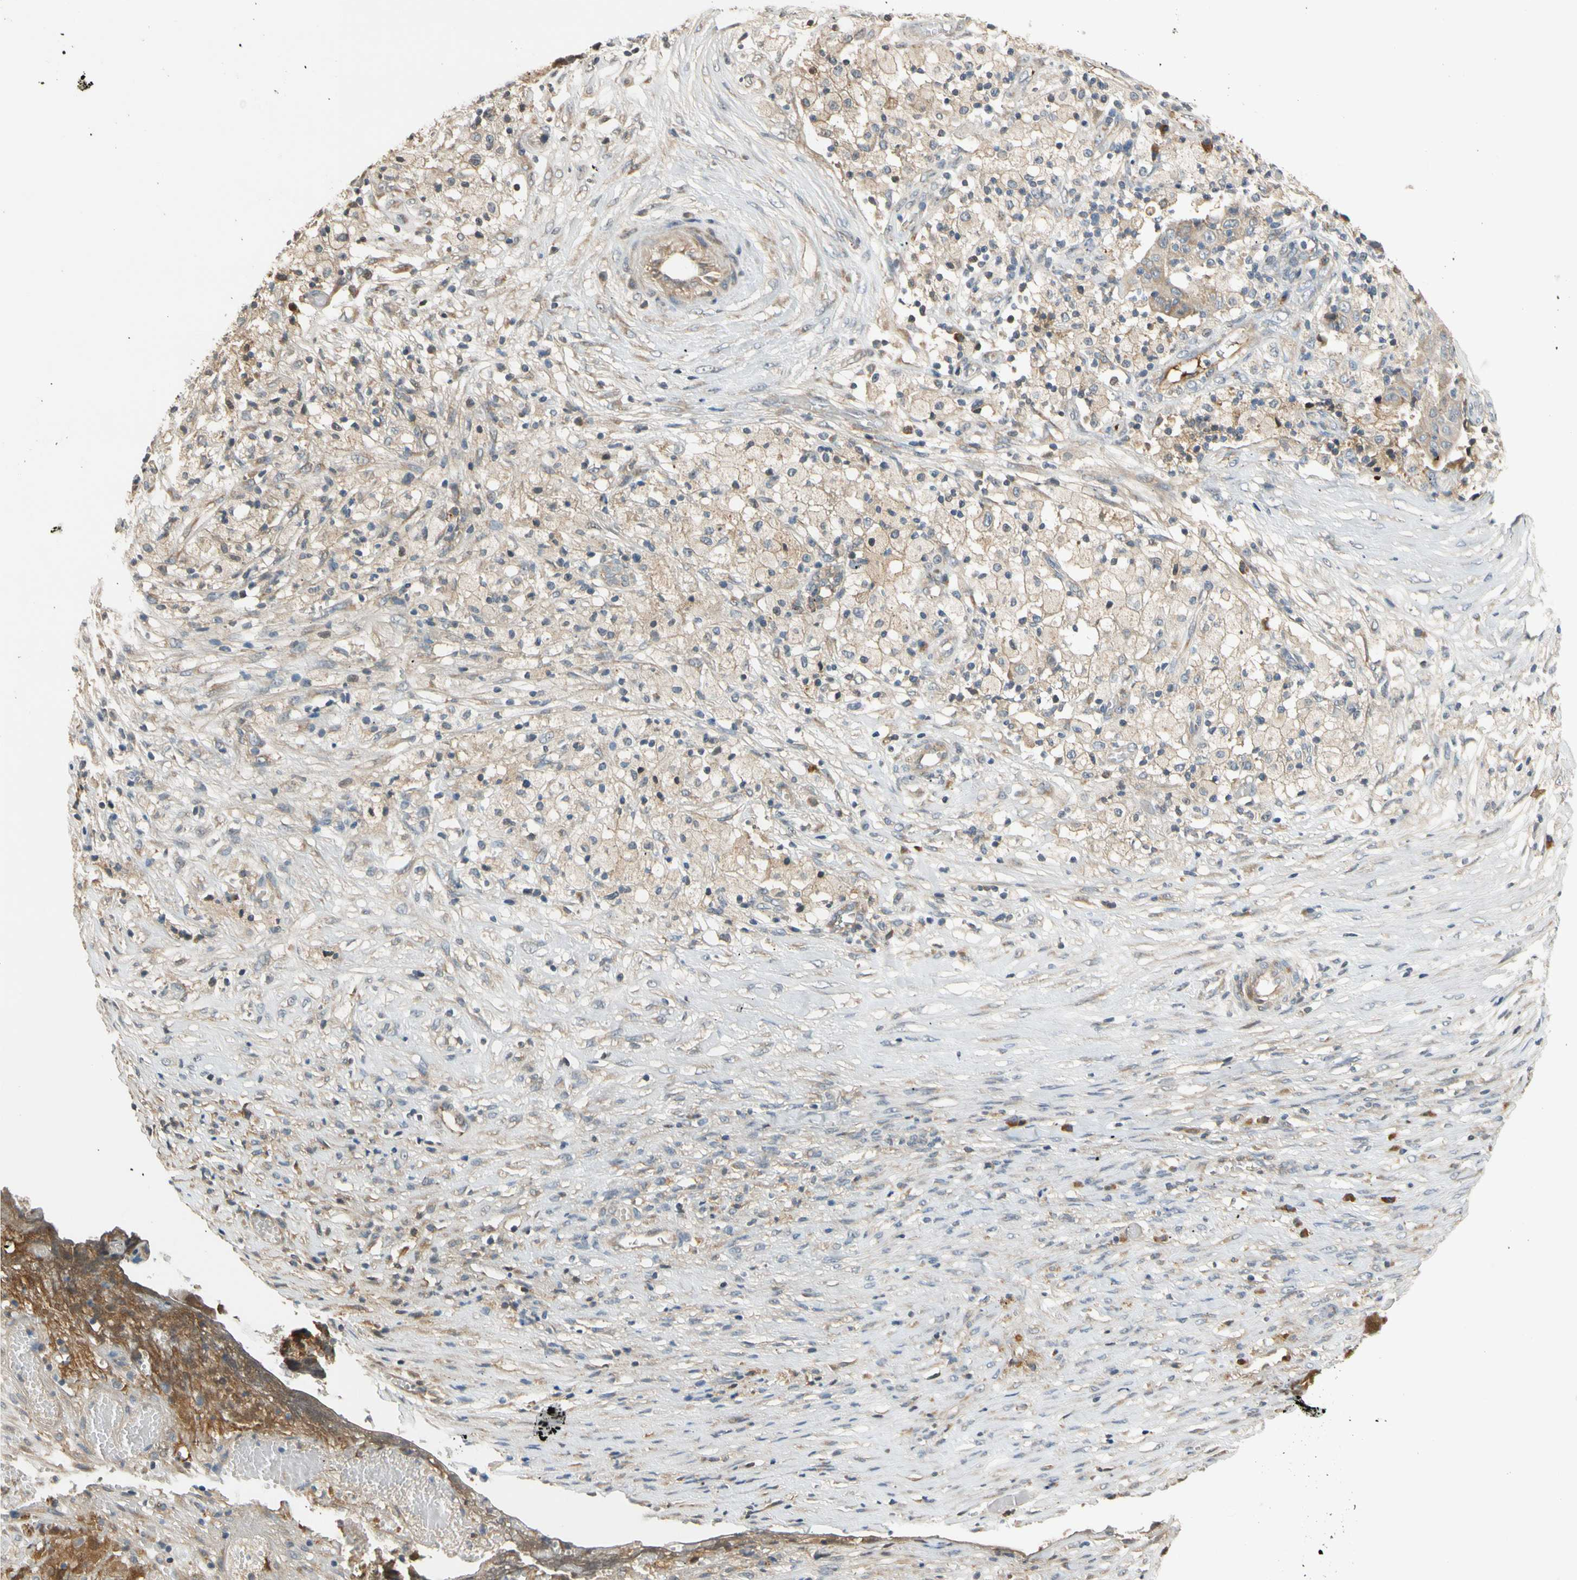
{"staining": {"intensity": "weak", "quantity": ">75%", "location": "cytoplasmic/membranous"}, "tissue": "ovarian cancer", "cell_type": "Tumor cells", "image_type": "cancer", "snomed": [{"axis": "morphology", "description": "Carcinoma, endometroid"}, {"axis": "topography", "description": "Ovary"}], "caption": "Immunohistochemistry (IHC) image of neoplastic tissue: ovarian cancer (endometroid carcinoma) stained using immunohistochemistry (IHC) exhibits low levels of weak protein expression localized specifically in the cytoplasmic/membranous of tumor cells, appearing as a cytoplasmic/membranous brown color.", "gene": "C4A", "patient": {"sex": "female", "age": 42}}